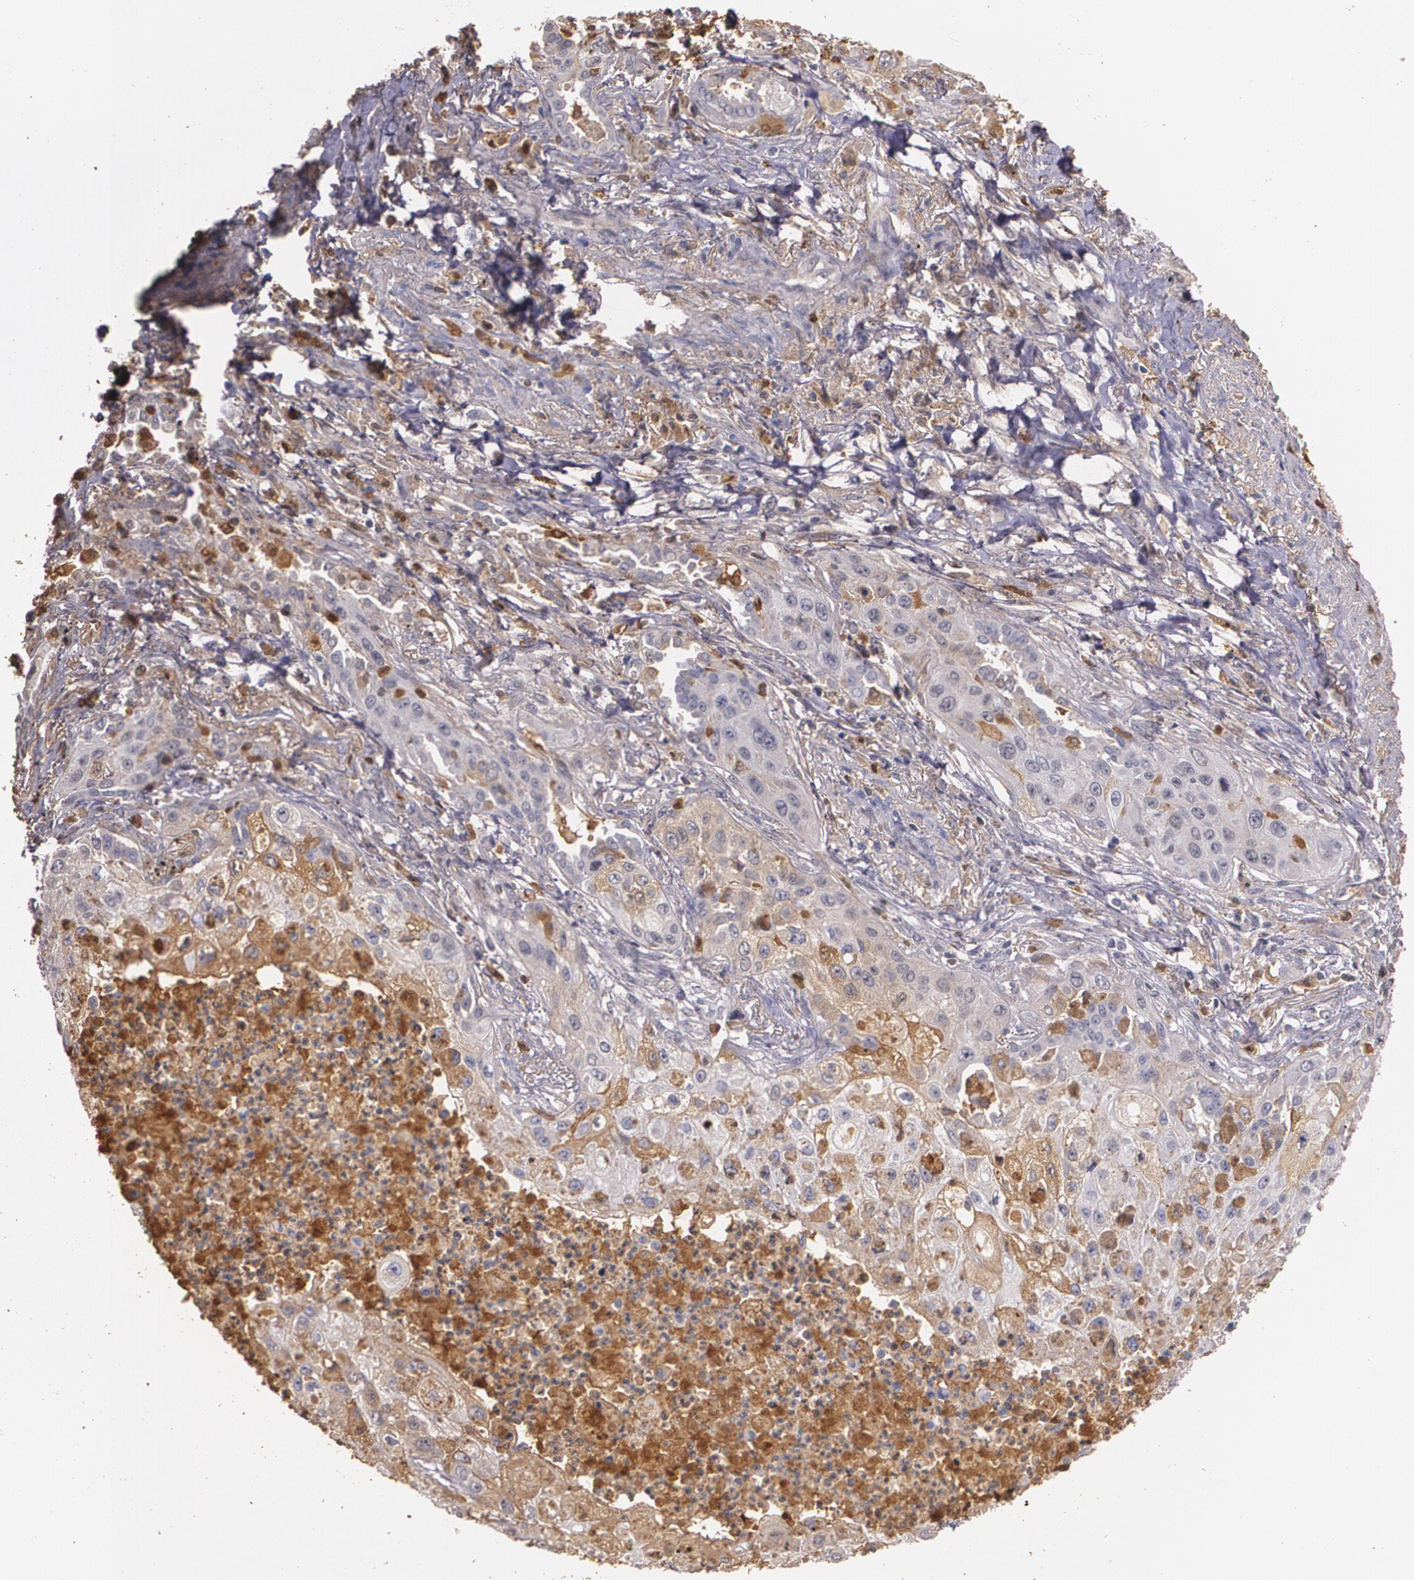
{"staining": {"intensity": "moderate", "quantity": ">75%", "location": "cytoplasmic/membranous"}, "tissue": "lung cancer", "cell_type": "Tumor cells", "image_type": "cancer", "snomed": [{"axis": "morphology", "description": "Squamous cell carcinoma, NOS"}, {"axis": "topography", "description": "Lung"}], "caption": "DAB (3,3'-diaminobenzidine) immunohistochemical staining of human lung squamous cell carcinoma reveals moderate cytoplasmic/membranous protein positivity in approximately >75% of tumor cells.", "gene": "PTS", "patient": {"sex": "male", "age": 71}}